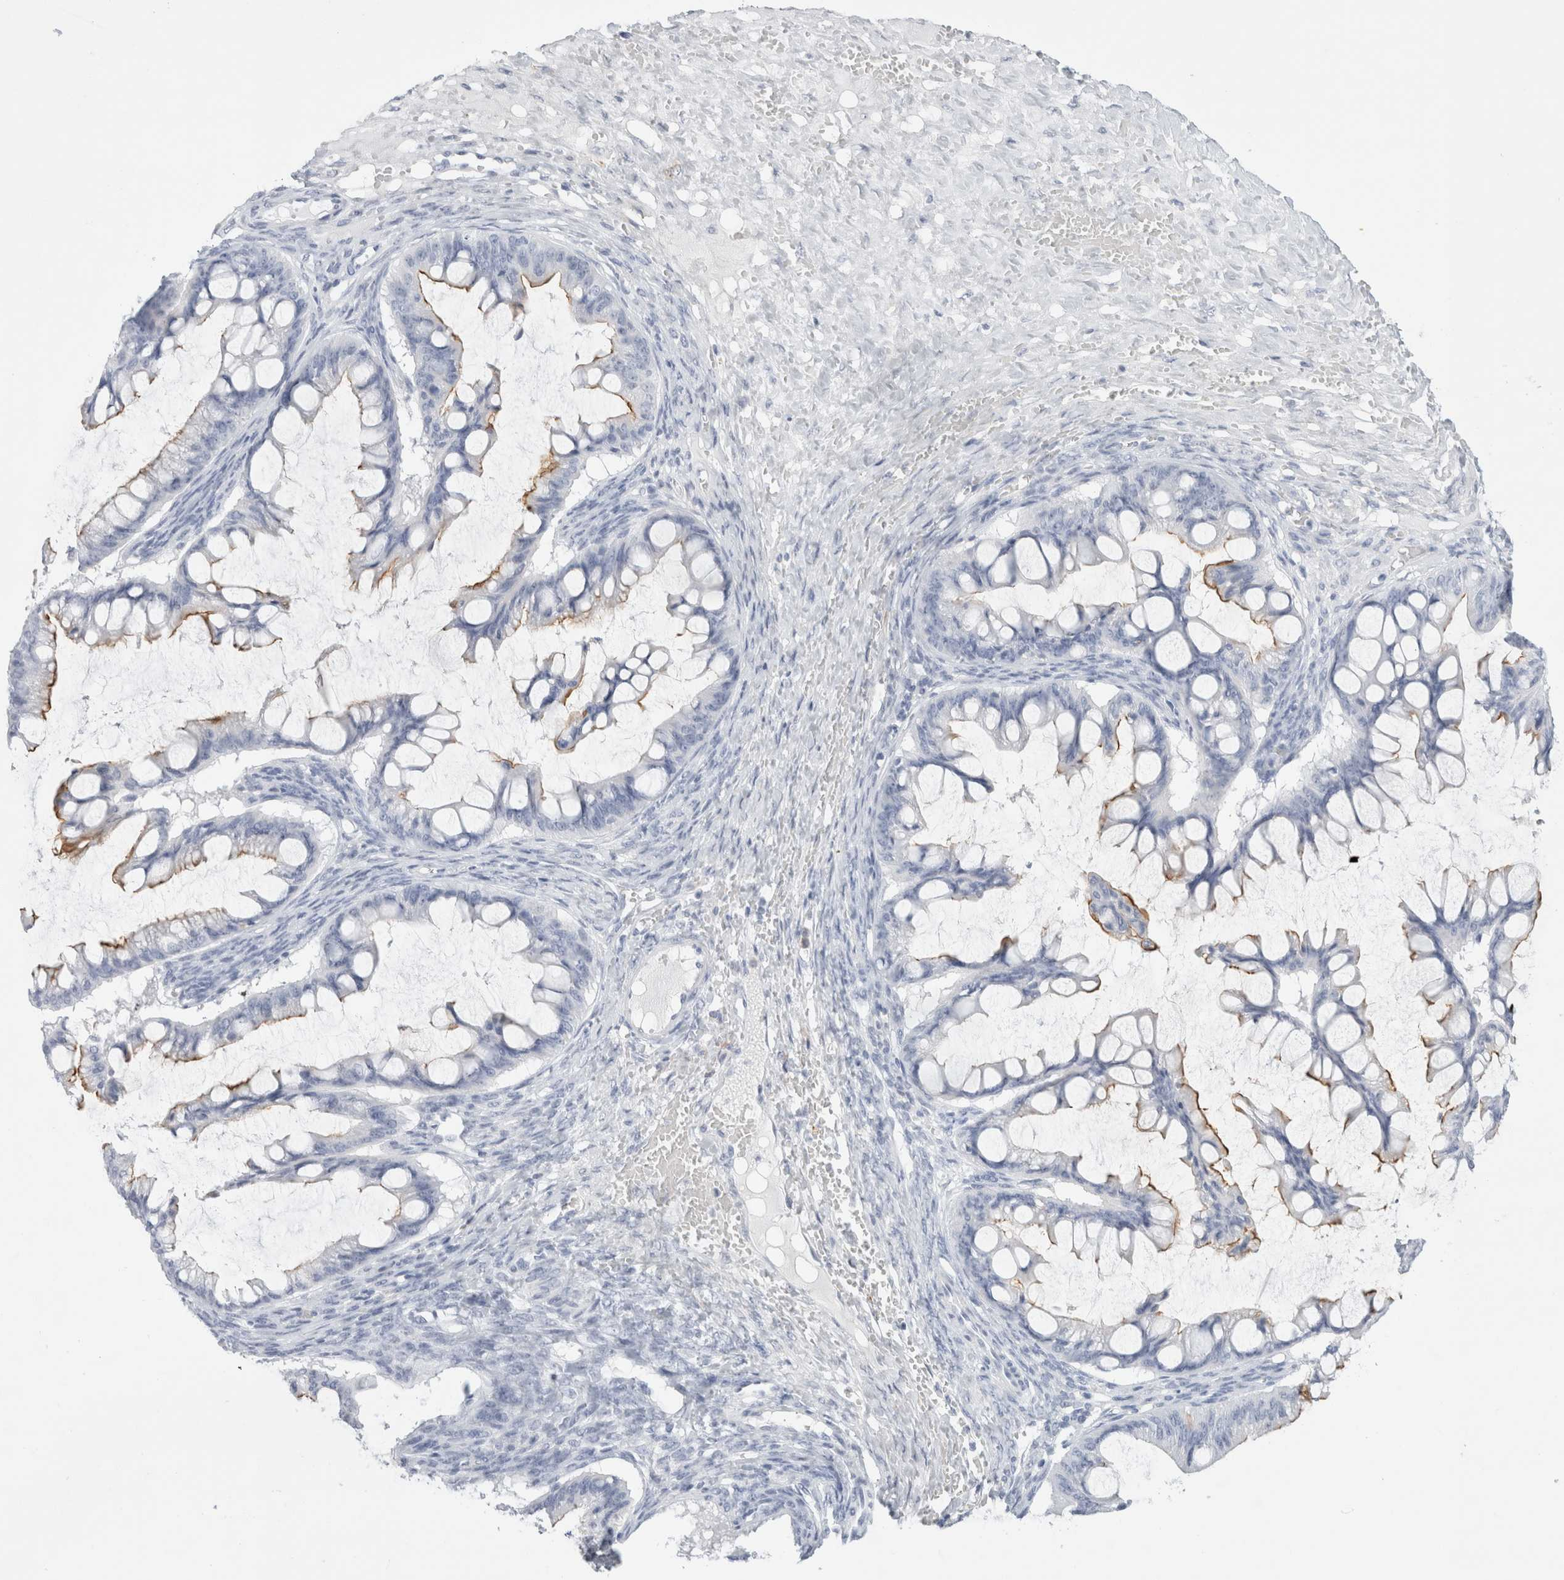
{"staining": {"intensity": "moderate", "quantity": "<25%", "location": "cytoplasmic/membranous"}, "tissue": "ovarian cancer", "cell_type": "Tumor cells", "image_type": "cancer", "snomed": [{"axis": "morphology", "description": "Cystadenocarcinoma, mucinous, NOS"}, {"axis": "topography", "description": "Ovary"}], "caption": "A micrograph of human ovarian mucinous cystadenocarcinoma stained for a protein shows moderate cytoplasmic/membranous brown staining in tumor cells.", "gene": "MUC15", "patient": {"sex": "female", "age": 73}}